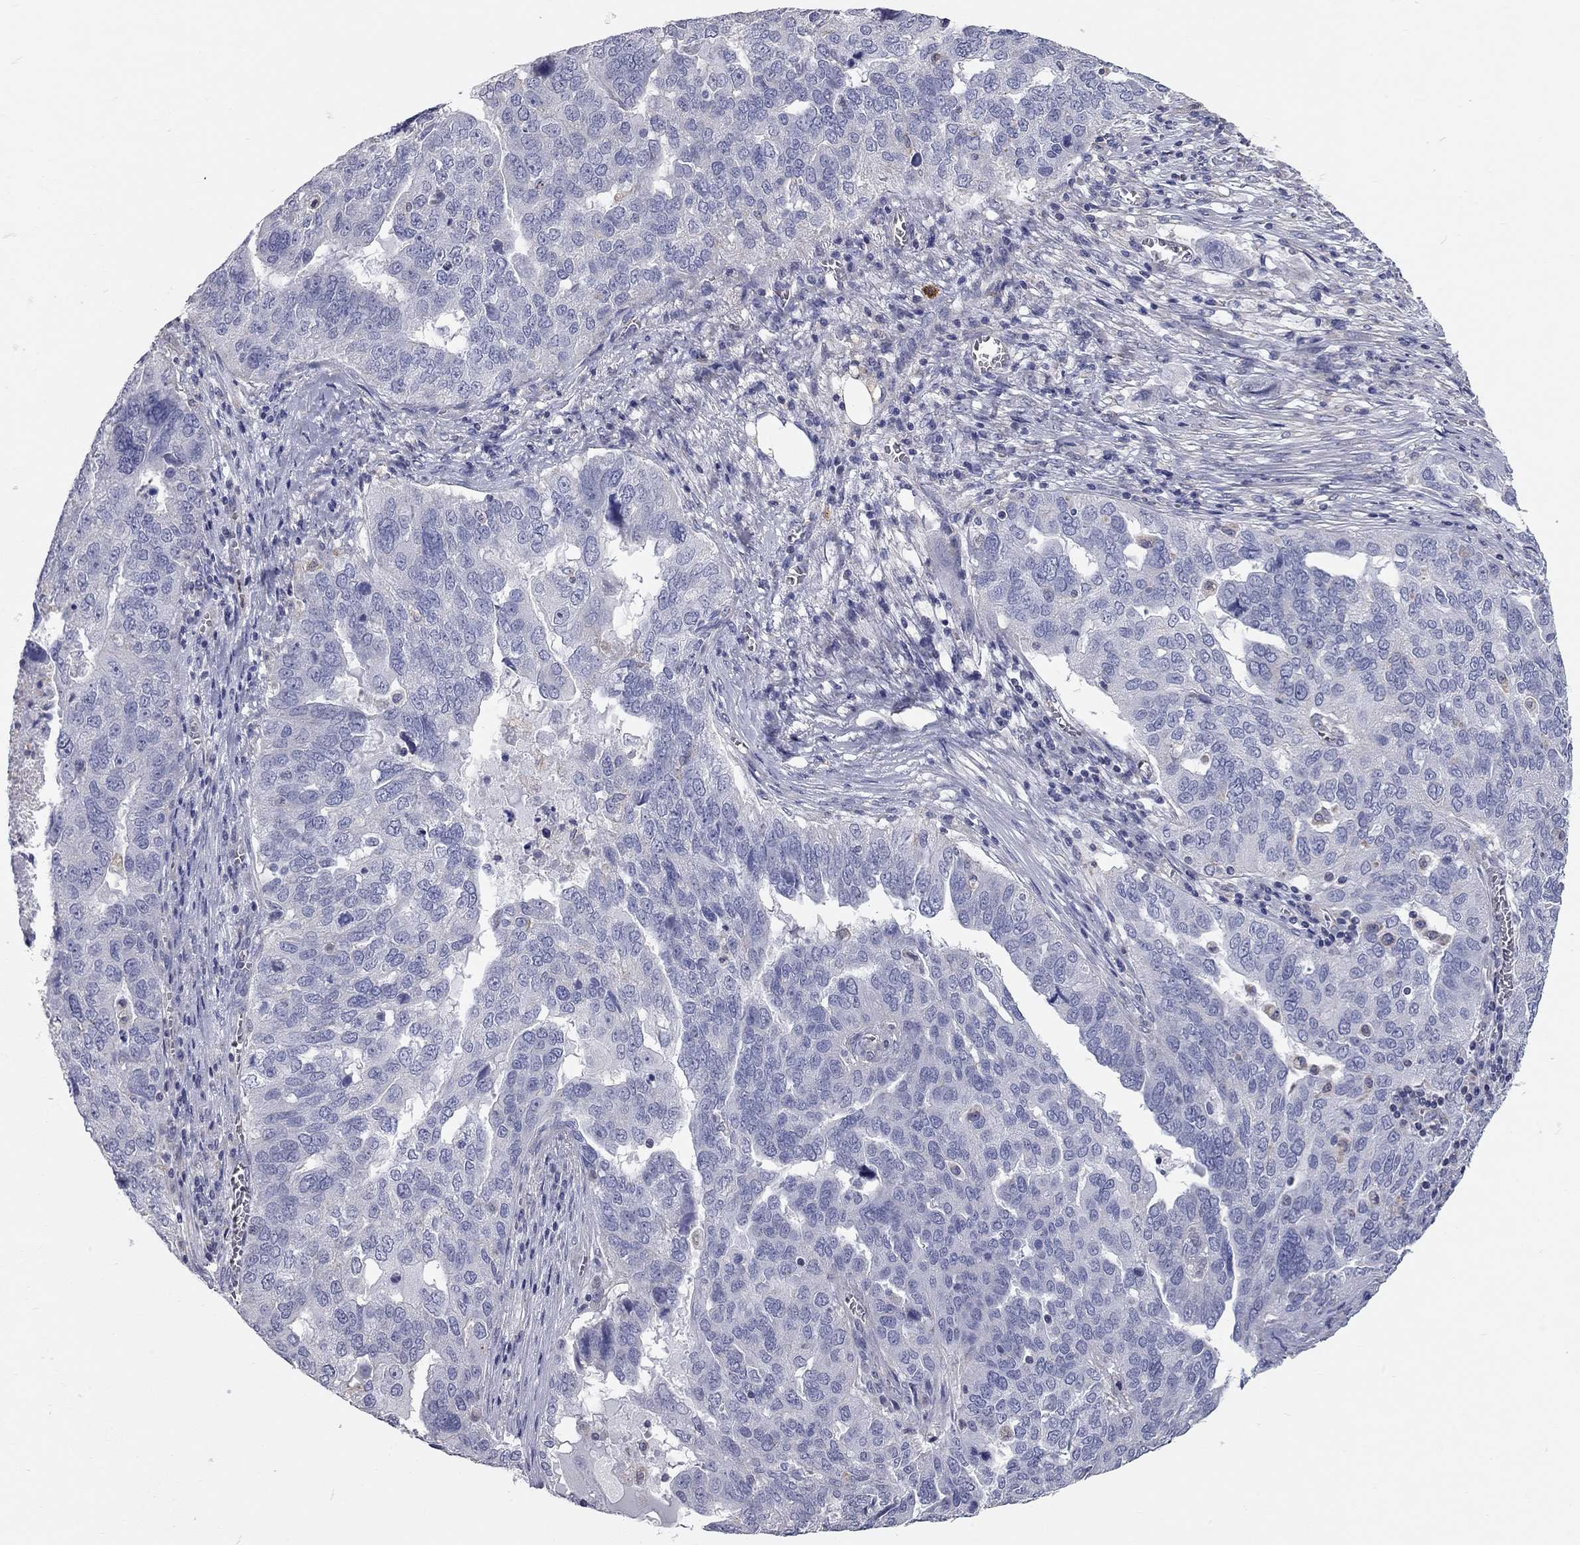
{"staining": {"intensity": "negative", "quantity": "none", "location": "none"}, "tissue": "ovarian cancer", "cell_type": "Tumor cells", "image_type": "cancer", "snomed": [{"axis": "morphology", "description": "Carcinoma, endometroid"}, {"axis": "topography", "description": "Soft tissue"}, {"axis": "topography", "description": "Ovary"}], "caption": "High power microscopy image of an immunohistochemistry (IHC) histopathology image of ovarian endometroid carcinoma, revealing no significant positivity in tumor cells.", "gene": "C10orf90", "patient": {"sex": "female", "age": 52}}